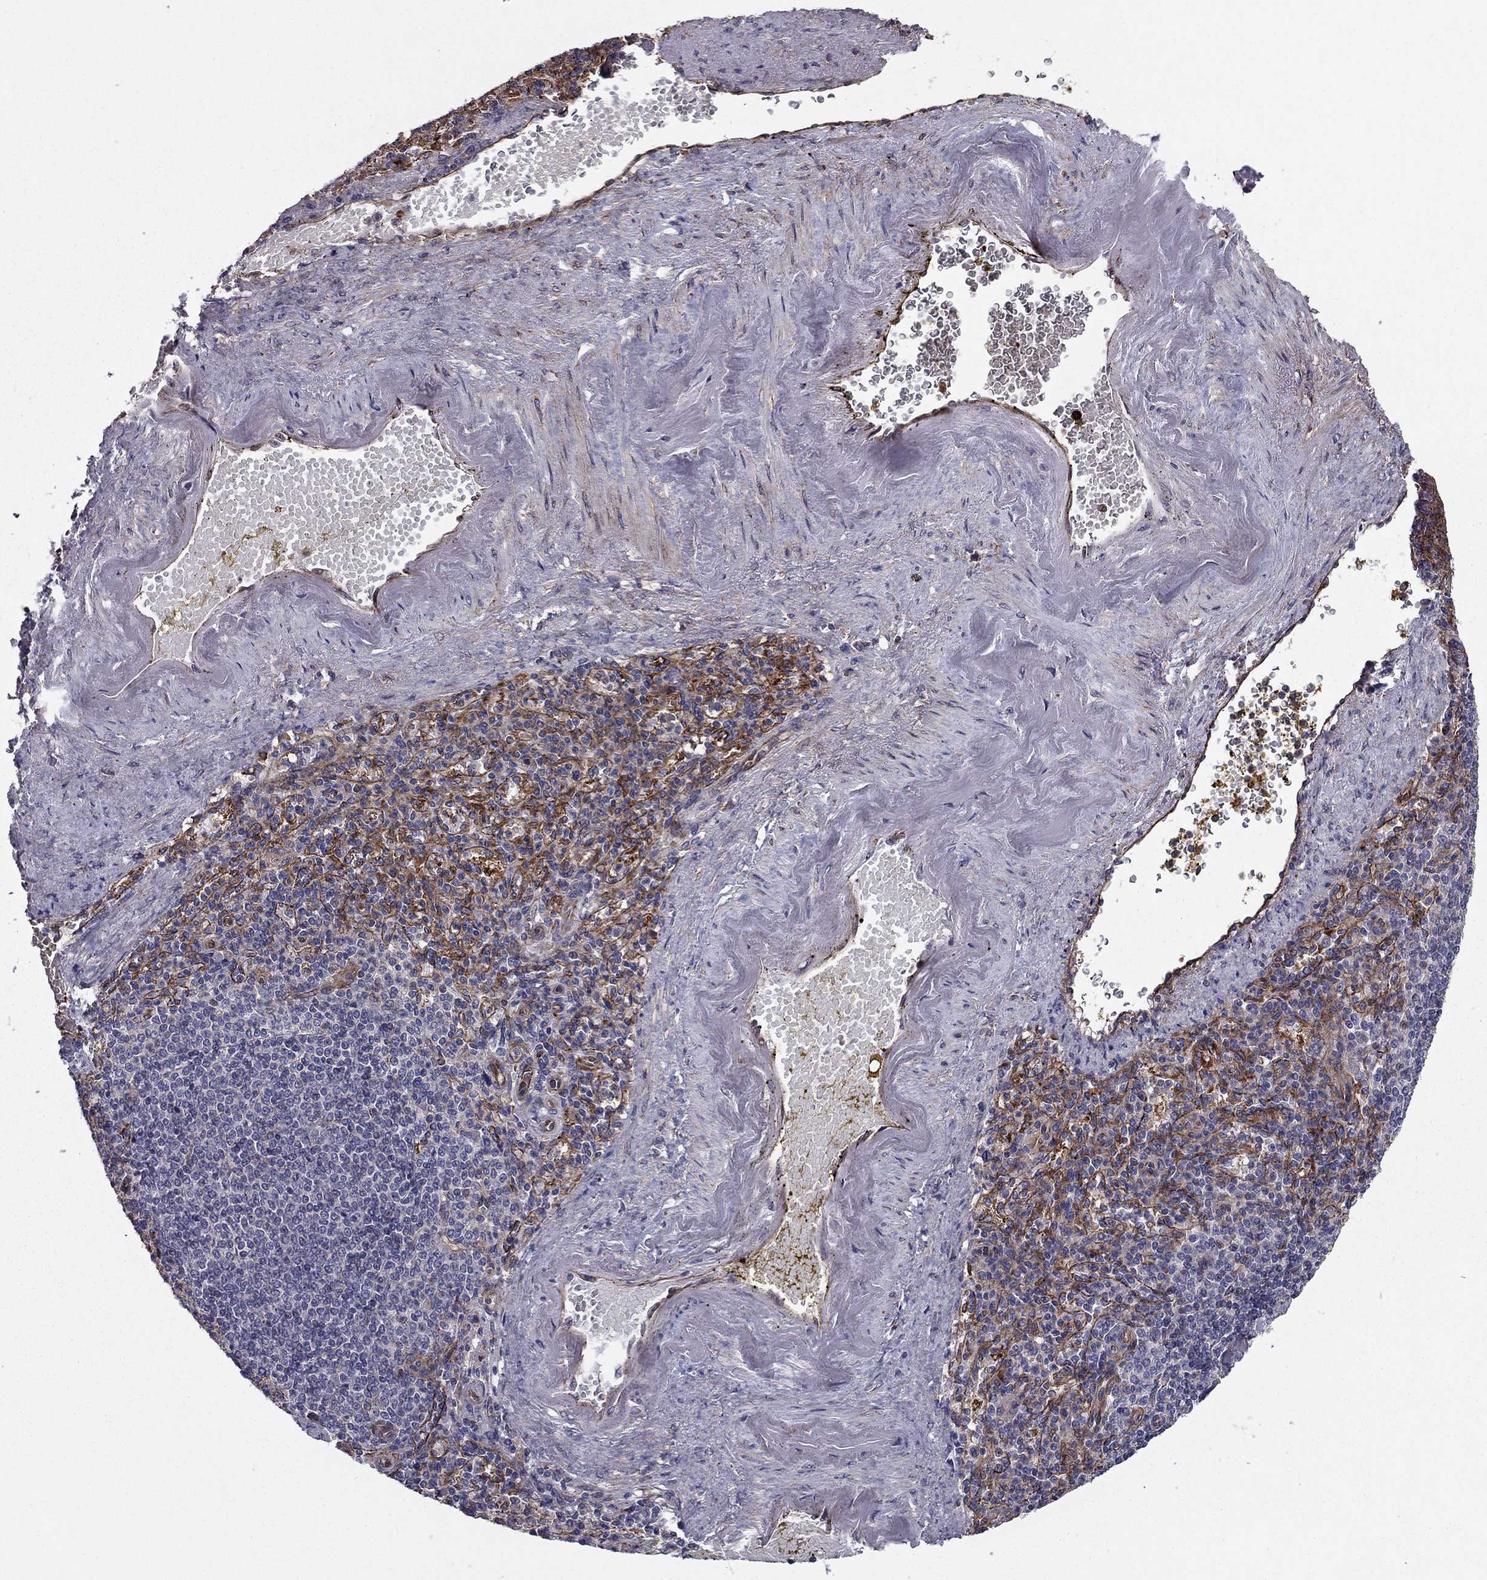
{"staining": {"intensity": "moderate", "quantity": "<25%", "location": "cytoplasmic/membranous"}, "tissue": "spleen", "cell_type": "Cells in red pulp", "image_type": "normal", "snomed": [{"axis": "morphology", "description": "Normal tissue, NOS"}, {"axis": "topography", "description": "Spleen"}], "caption": "An IHC histopathology image of unremarkable tissue is shown. Protein staining in brown shows moderate cytoplasmic/membranous positivity in spleen within cells in red pulp. The protein of interest is shown in brown color, while the nuclei are stained blue.", "gene": "SHMT1", "patient": {"sex": "female", "age": 74}}